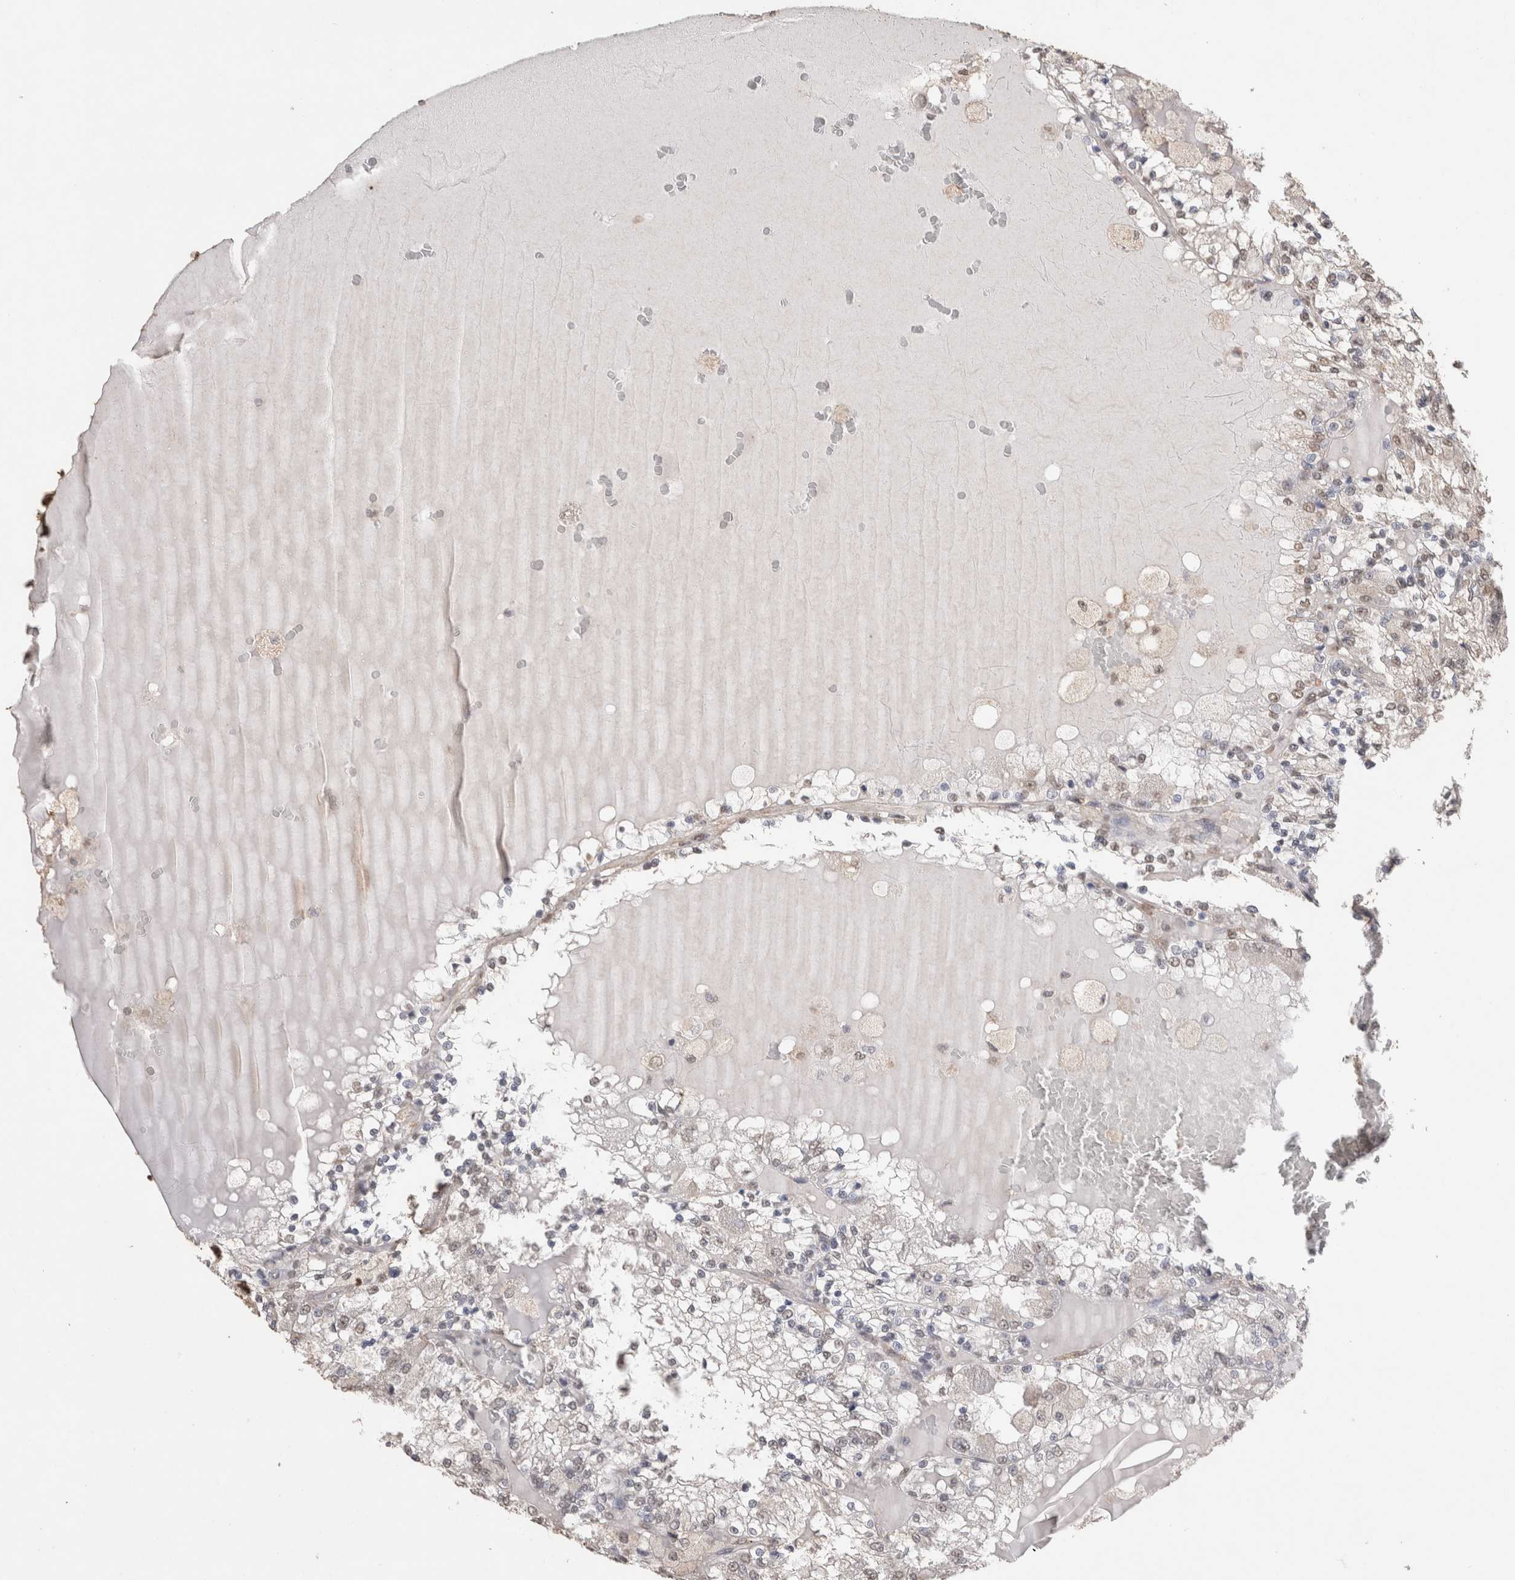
{"staining": {"intensity": "negative", "quantity": "none", "location": "none"}, "tissue": "renal cancer", "cell_type": "Tumor cells", "image_type": "cancer", "snomed": [{"axis": "morphology", "description": "Adenocarcinoma, NOS"}, {"axis": "topography", "description": "Kidney"}], "caption": "Protein analysis of renal cancer (adenocarcinoma) shows no significant staining in tumor cells.", "gene": "C1QTNF5", "patient": {"sex": "female", "age": 56}}